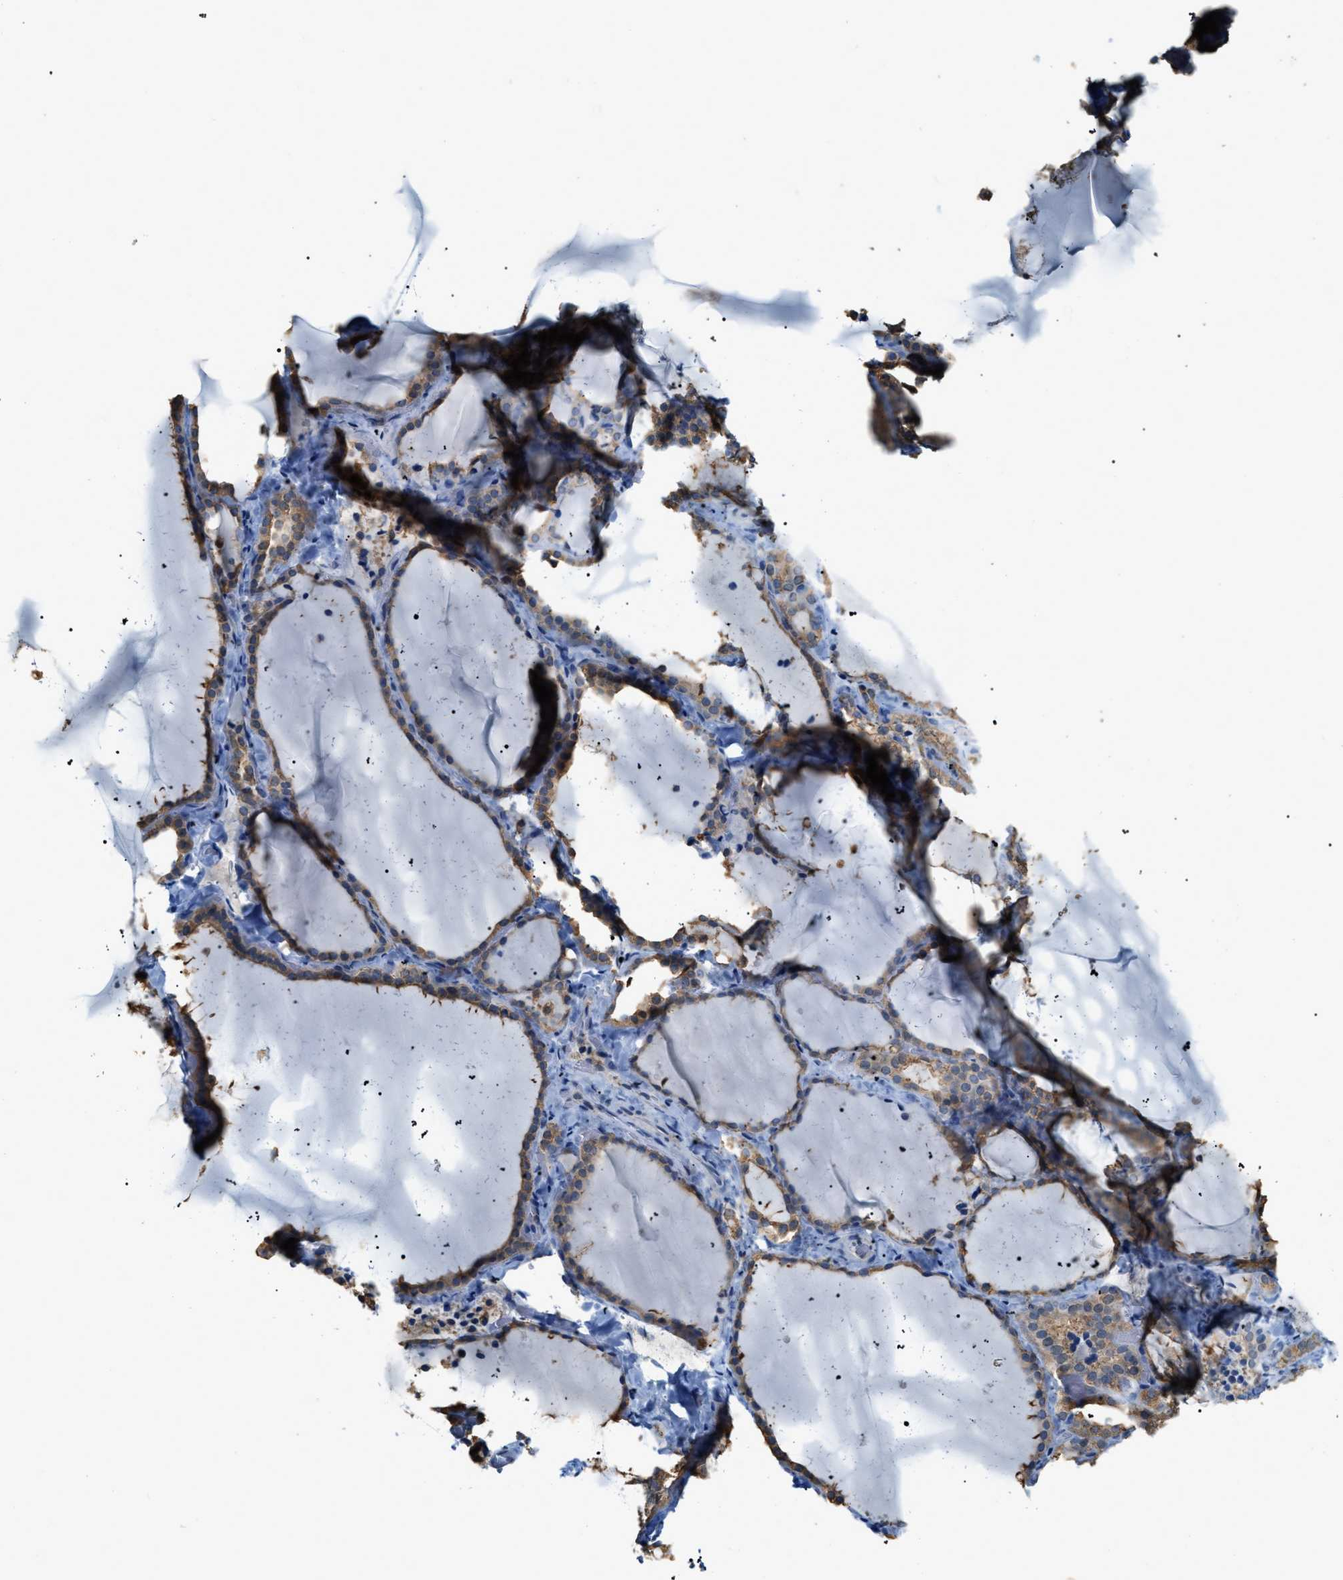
{"staining": {"intensity": "moderate", "quantity": ">75%", "location": "cytoplasmic/membranous"}, "tissue": "thyroid gland", "cell_type": "Glandular cells", "image_type": "normal", "snomed": [{"axis": "morphology", "description": "Normal tissue, NOS"}, {"axis": "topography", "description": "Thyroid gland"}], "caption": "High-magnification brightfield microscopy of unremarkable thyroid gland stained with DAB (3,3'-diaminobenzidine) (brown) and counterstained with hematoxylin (blue). glandular cells exhibit moderate cytoplasmic/membranous staining is seen in about>75% of cells. (DAB IHC with brightfield microscopy, high magnification).", "gene": "GCN1", "patient": {"sex": "female", "age": 22}}